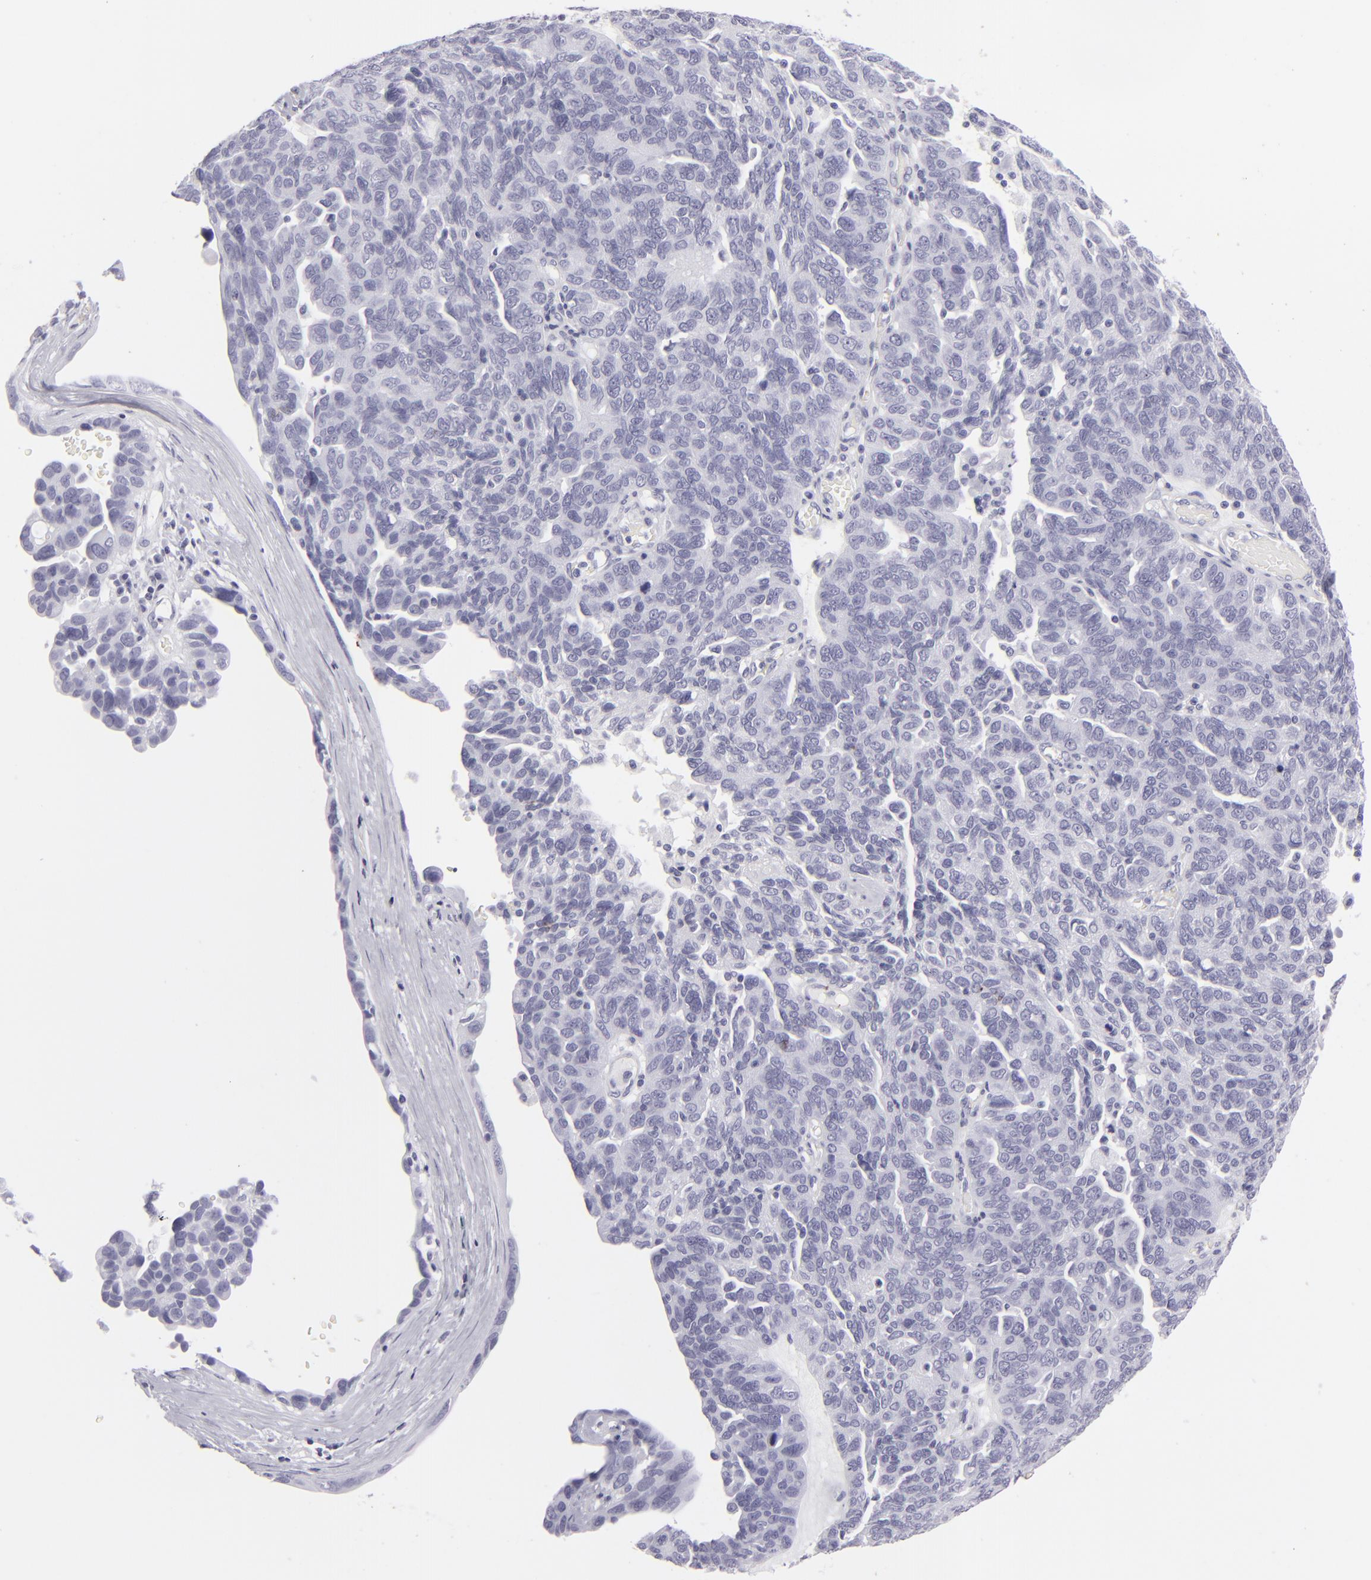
{"staining": {"intensity": "negative", "quantity": "none", "location": "none"}, "tissue": "ovarian cancer", "cell_type": "Tumor cells", "image_type": "cancer", "snomed": [{"axis": "morphology", "description": "Cystadenocarcinoma, serous, NOS"}, {"axis": "topography", "description": "Ovary"}], "caption": "Protein analysis of ovarian cancer (serous cystadenocarcinoma) demonstrates no significant positivity in tumor cells. Brightfield microscopy of immunohistochemistry (IHC) stained with DAB (brown) and hematoxylin (blue), captured at high magnification.", "gene": "KRT1", "patient": {"sex": "female", "age": 64}}